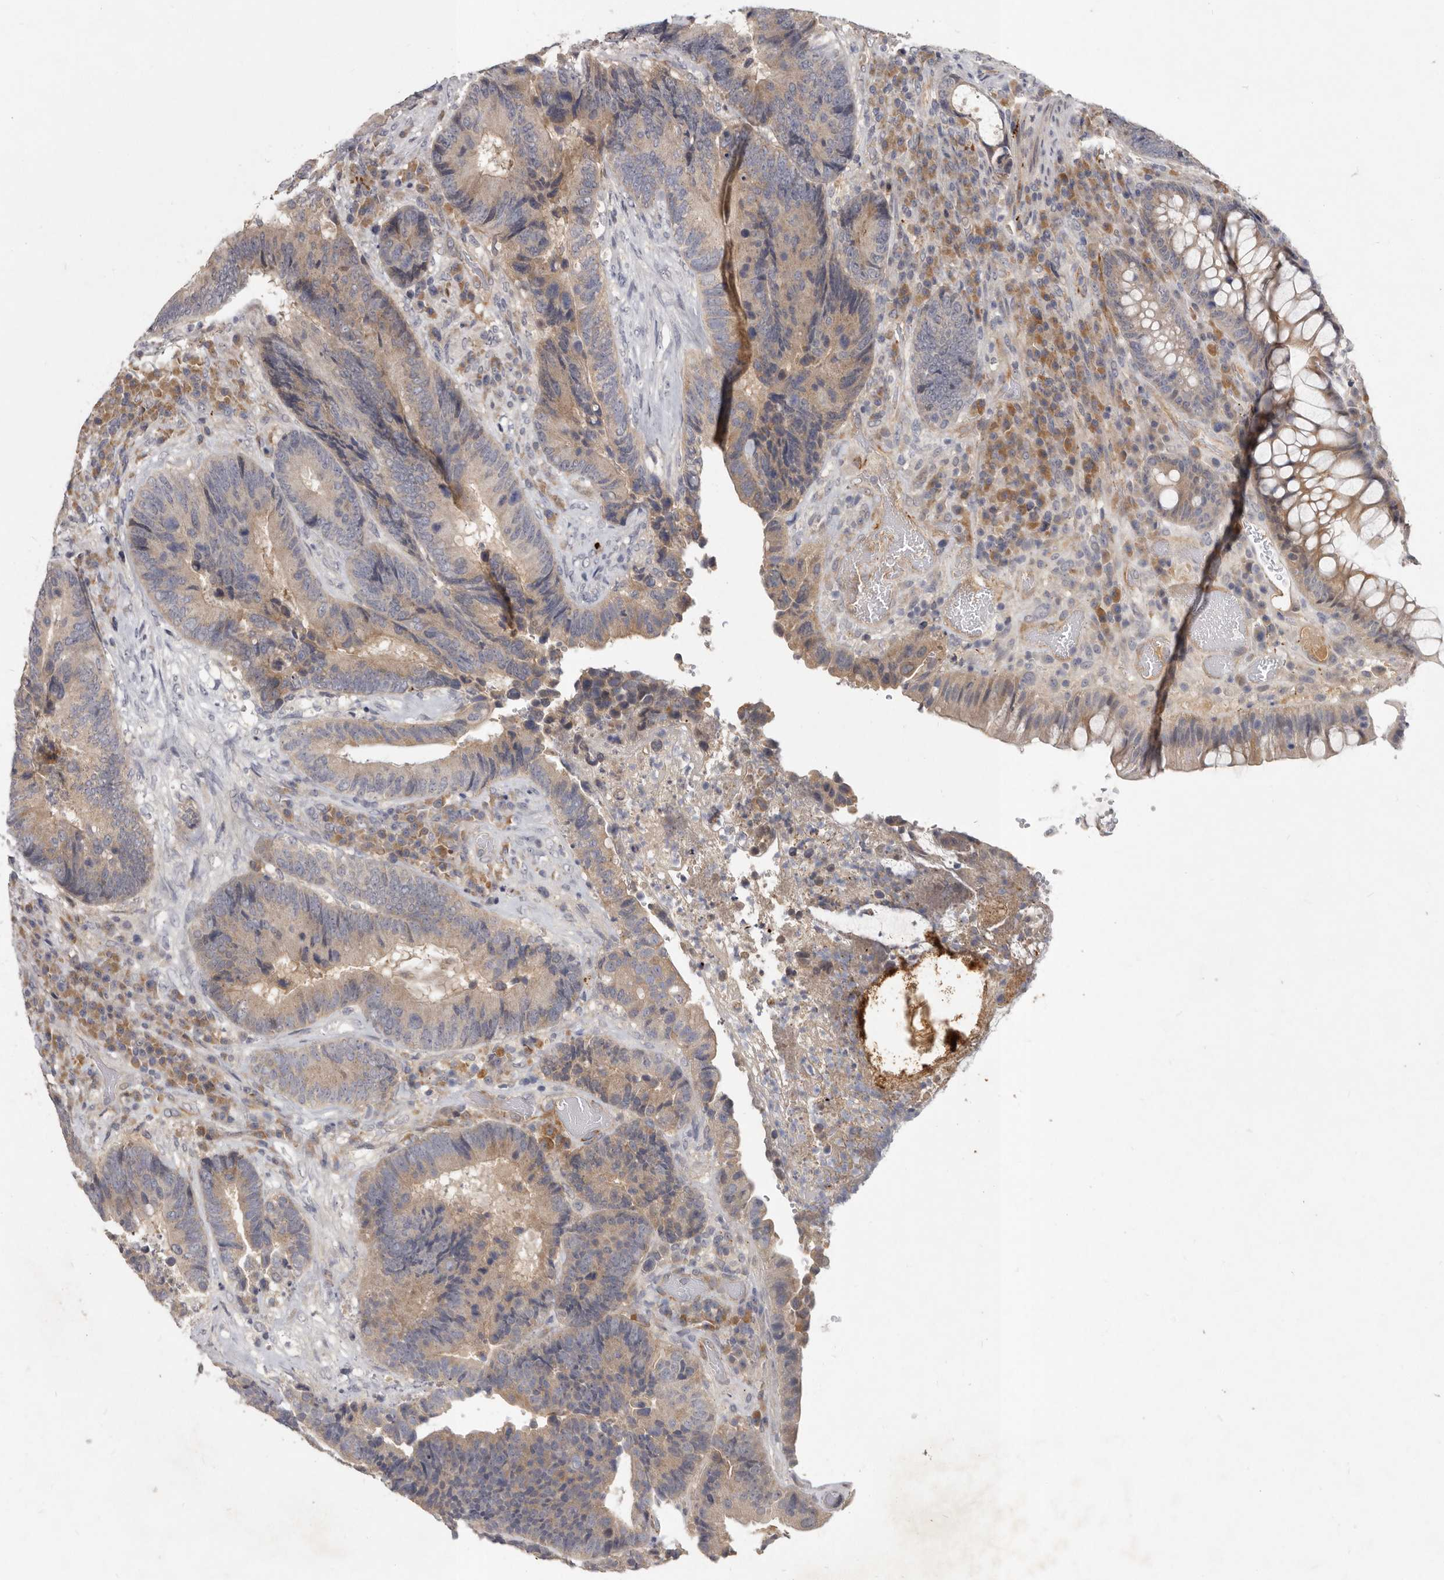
{"staining": {"intensity": "weak", "quantity": "25%-75%", "location": "cytoplasmic/membranous"}, "tissue": "colorectal cancer", "cell_type": "Tumor cells", "image_type": "cancer", "snomed": [{"axis": "morphology", "description": "Adenocarcinoma, NOS"}, {"axis": "topography", "description": "Rectum"}], "caption": "This image demonstrates colorectal cancer stained with immunohistochemistry to label a protein in brown. The cytoplasmic/membranous of tumor cells show weak positivity for the protein. Nuclei are counter-stained blue.", "gene": "SLC22A1", "patient": {"sex": "female", "age": 89}}